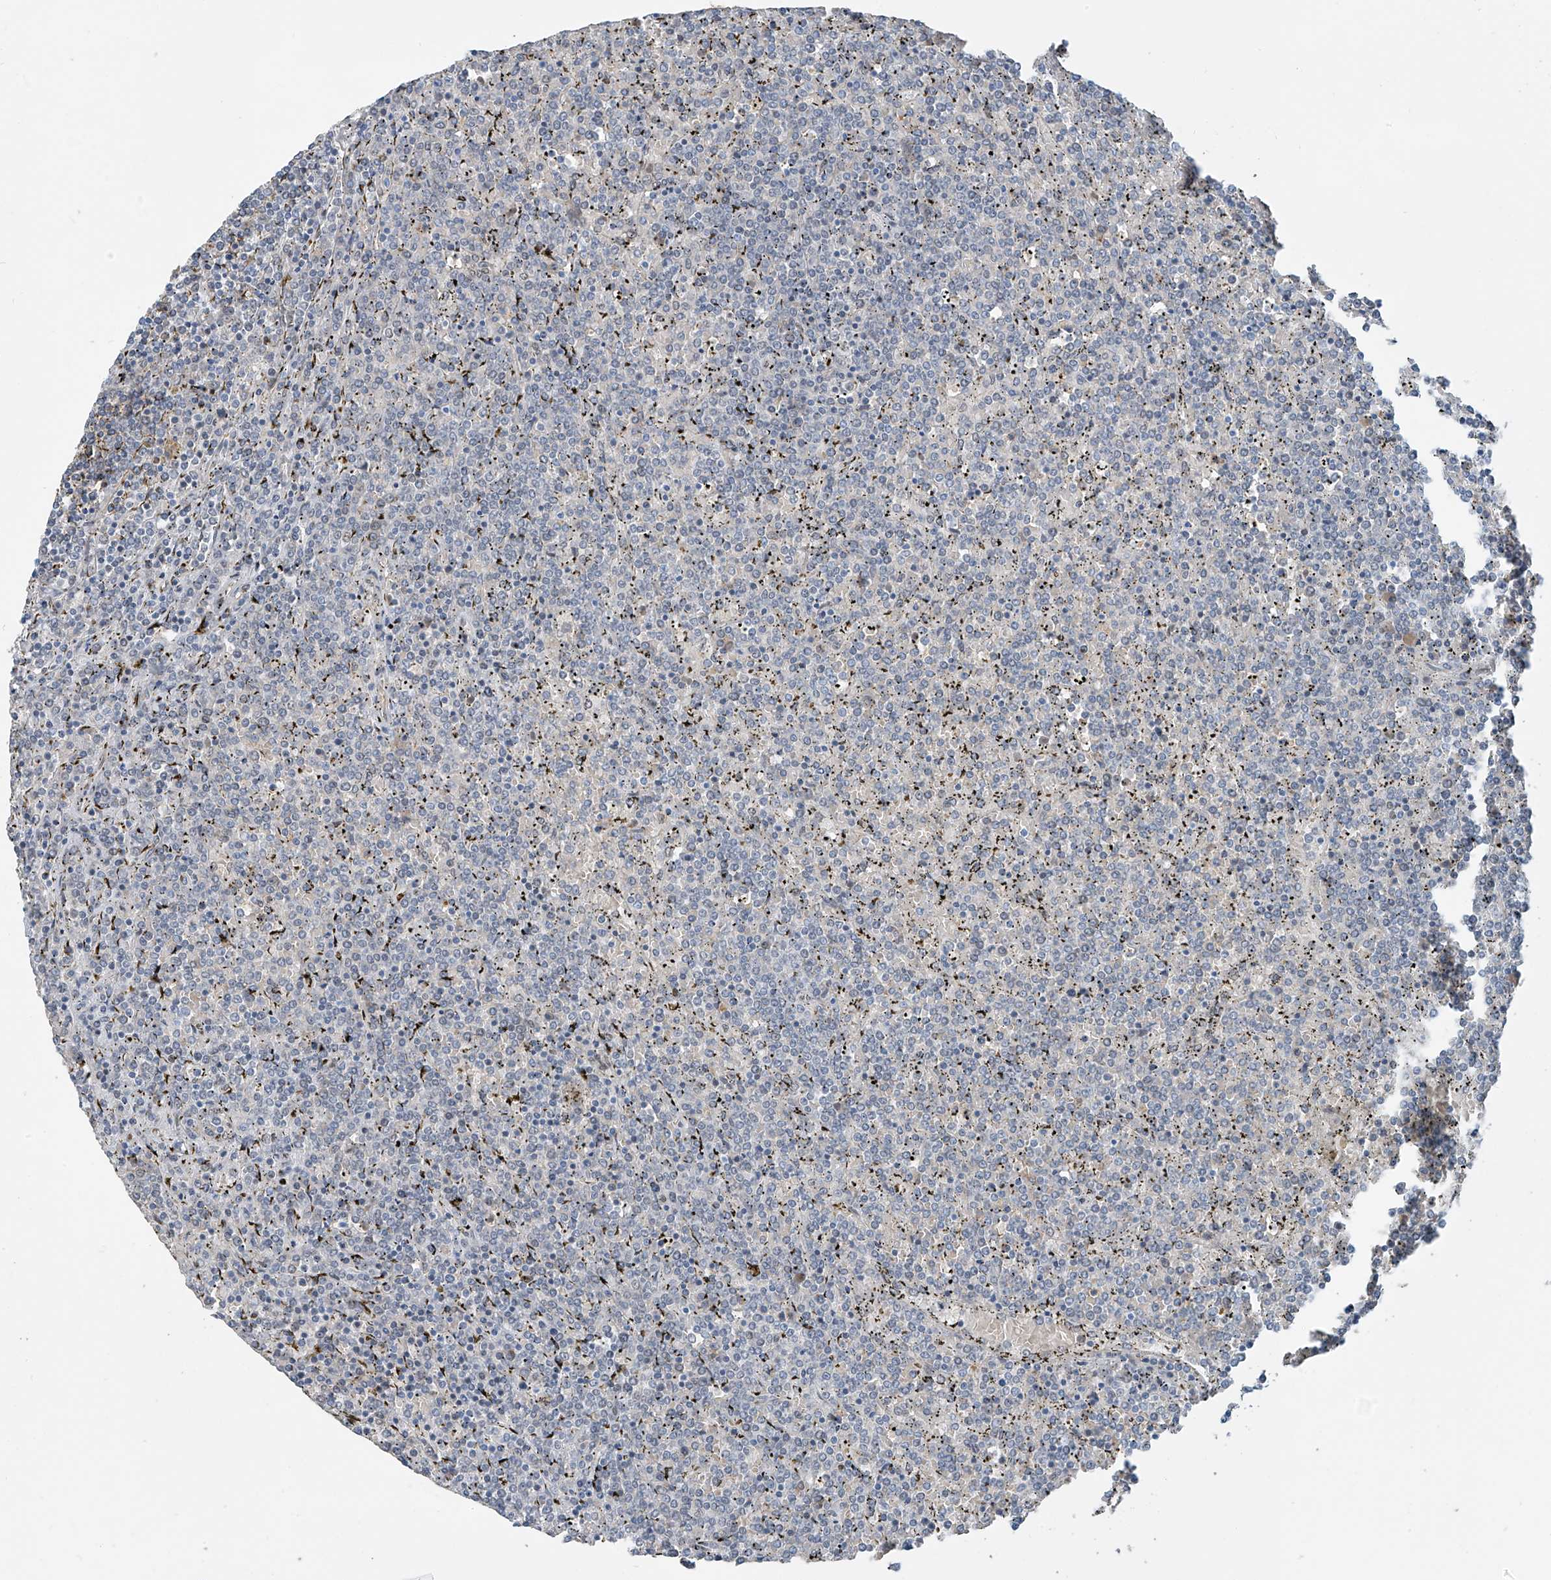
{"staining": {"intensity": "negative", "quantity": "none", "location": "none"}, "tissue": "lymphoma", "cell_type": "Tumor cells", "image_type": "cancer", "snomed": [{"axis": "morphology", "description": "Malignant lymphoma, non-Hodgkin's type, Low grade"}, {"axis": "topography", "description": "Spleen"}], "caption": "IHC histopathology image of lymphoma stained for a protein (brown), which displays no staining in tumor cells.", "gene": "MCM9", "patient": {"sex": "female", "age": 19}}